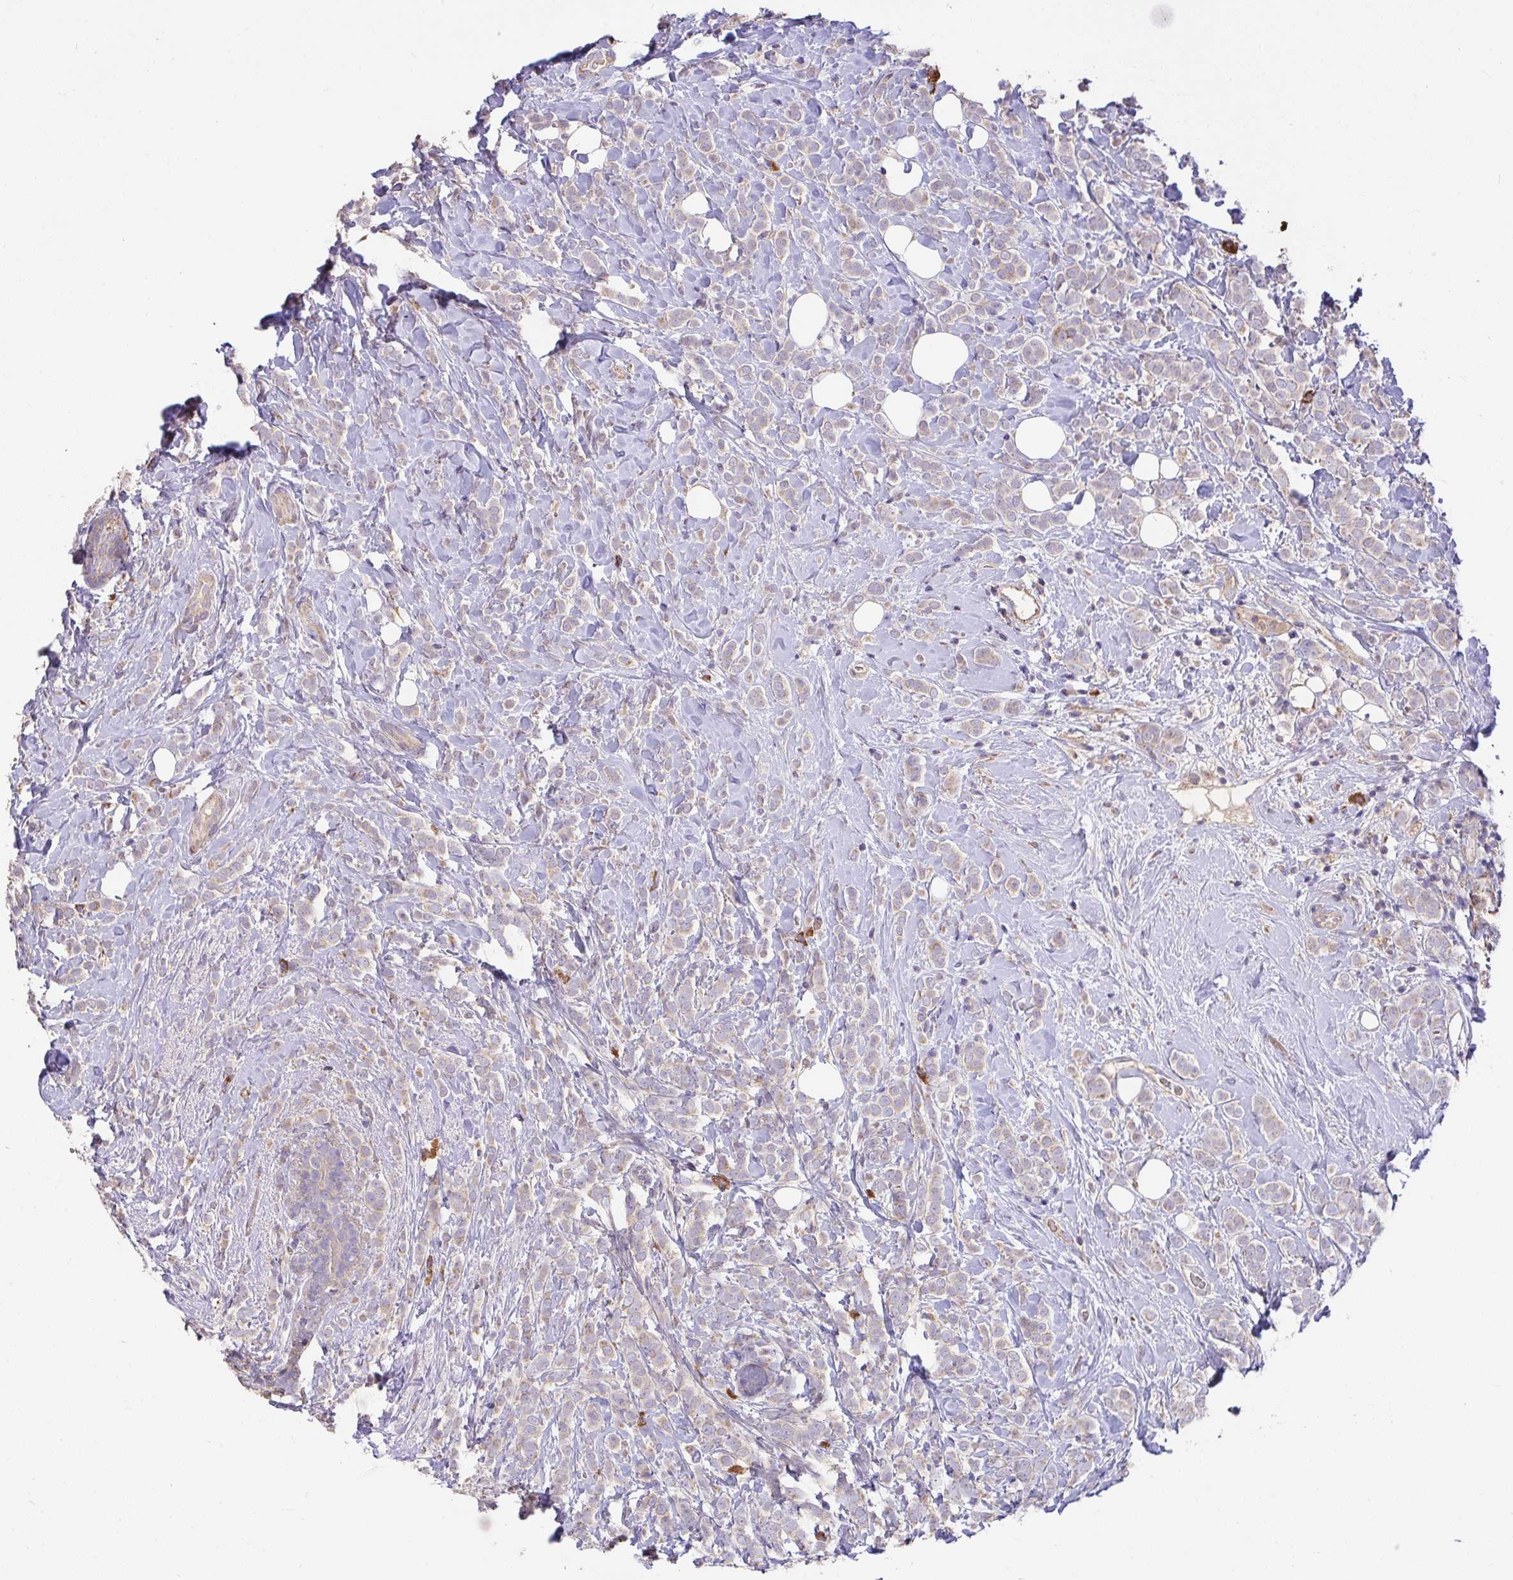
{"staining": {"intensity": "weak", "quantity": "<25%", "location": "cytoplasmic/membranous"}, "tissue": "breast cancer", "cell_type": "Tumor cells", "image_type": "cancer", "snomed": [{"axis": "morphology", "description": "Lobular carcinoma"}, {"axis": "topography", "description": "Breast"}], "caption": "This histopathology image is of breast cancer (lobular carcinoma) stained with immunohistochemistry (IHC) to label a protein in brown with the nuclei are counter-stained blue. There is no positivity in tumor cells.", "gene": "FCER1A", "patient": {"sex": "female", "age": 49}}